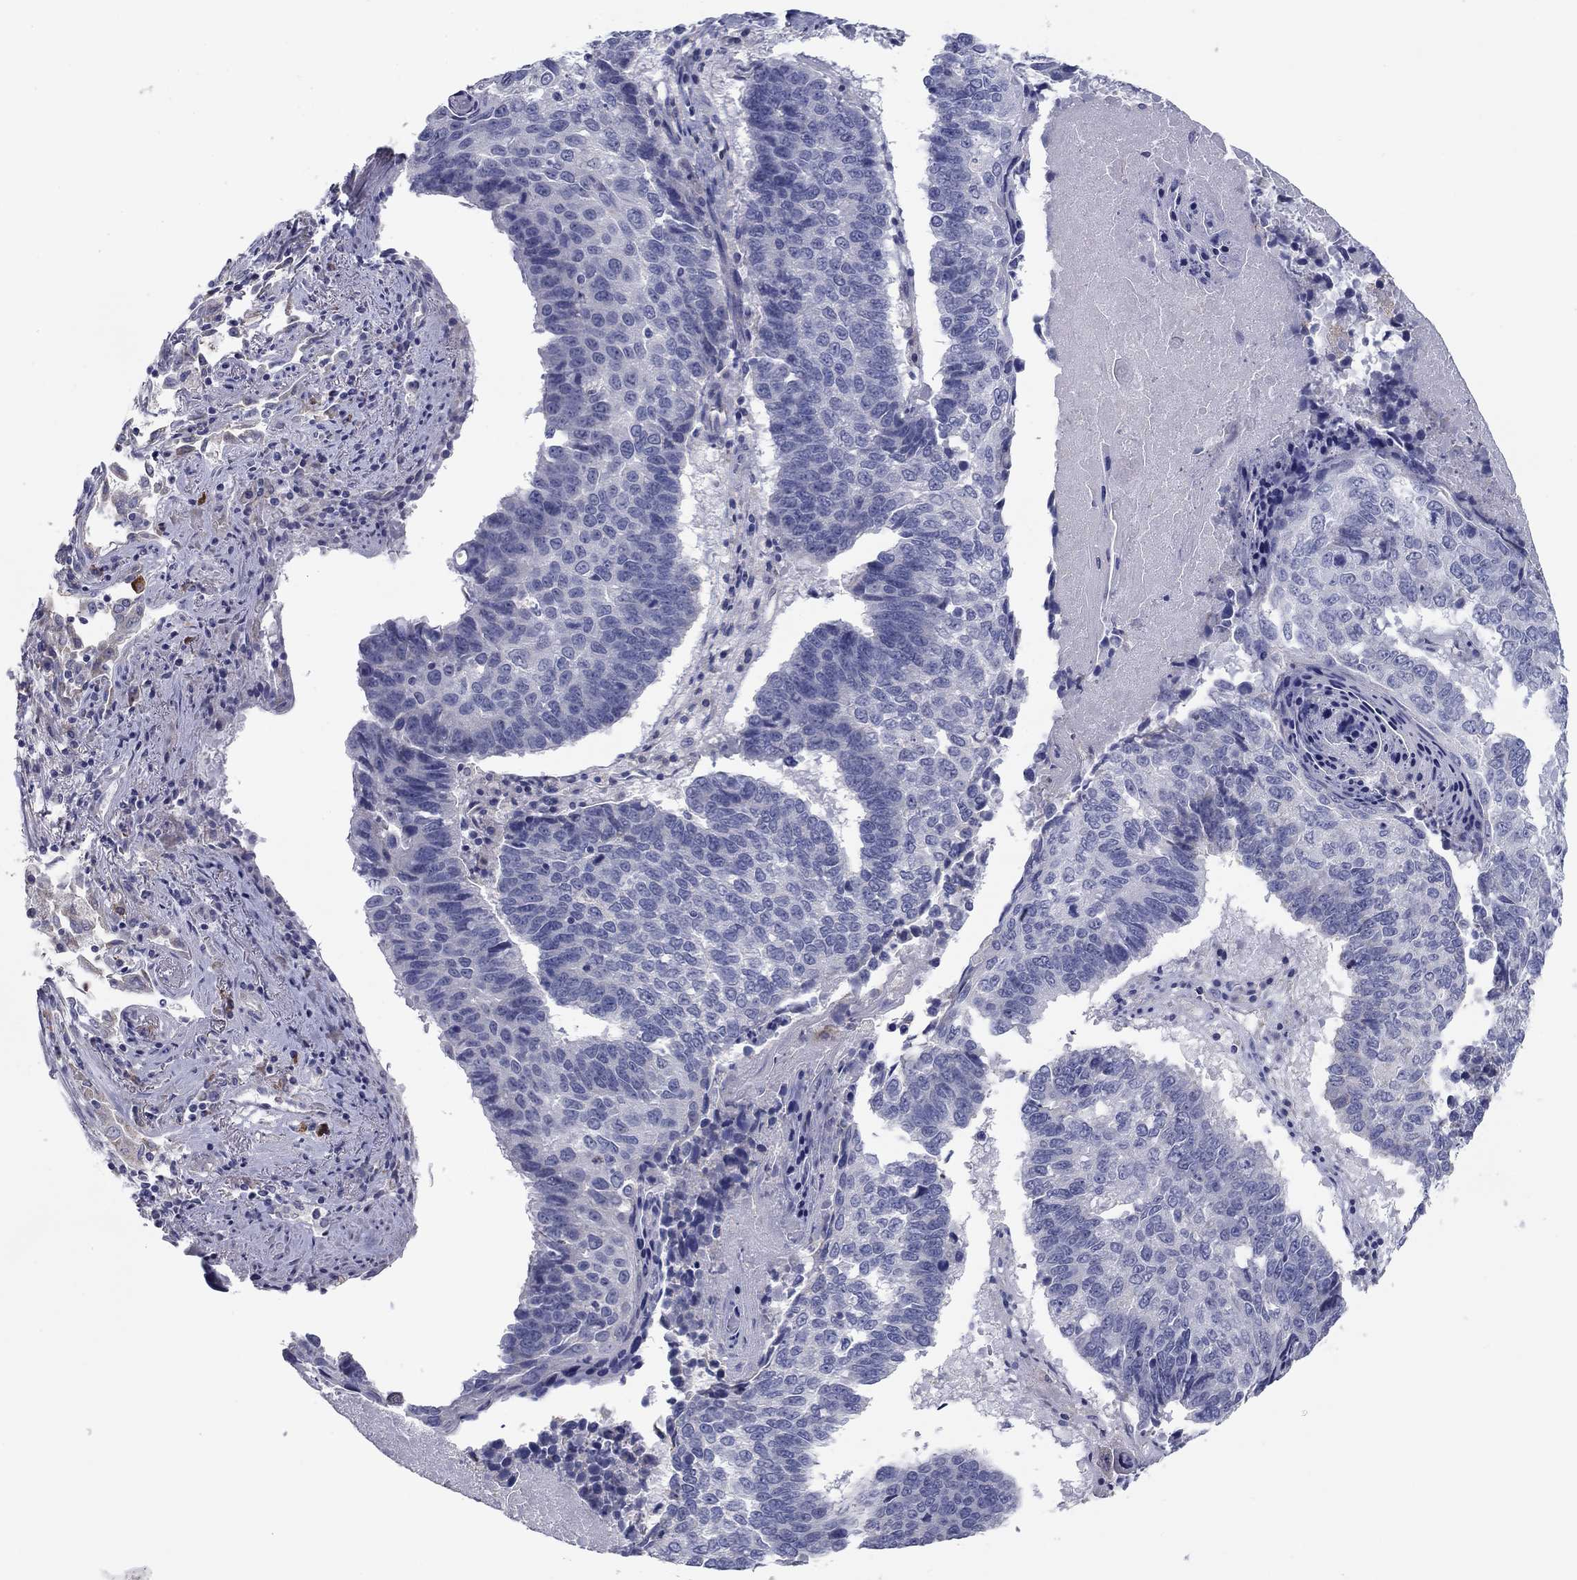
{"staining": {"intensity": "negative", "quantity": "none", "location": "none"}, "tissue": "lung cancer", "cell_type": "Tumor cells", "image_type": "cancer", "snomed": [{"axis": "morphology", "description": "Squamous cell carcinoma, NOS"}, {"axis": "topography", "description": "Lung"}], "caption": "The micrograph displays no significant positivity in tumor cells of lung cancer (squamous cell carcinoma). The staining is performed using DAB brown chromogen with nuclei counter-stained in using hematoxylin.", "gene": "GRK7", "patient": {"sex": "male", "age": 73}}